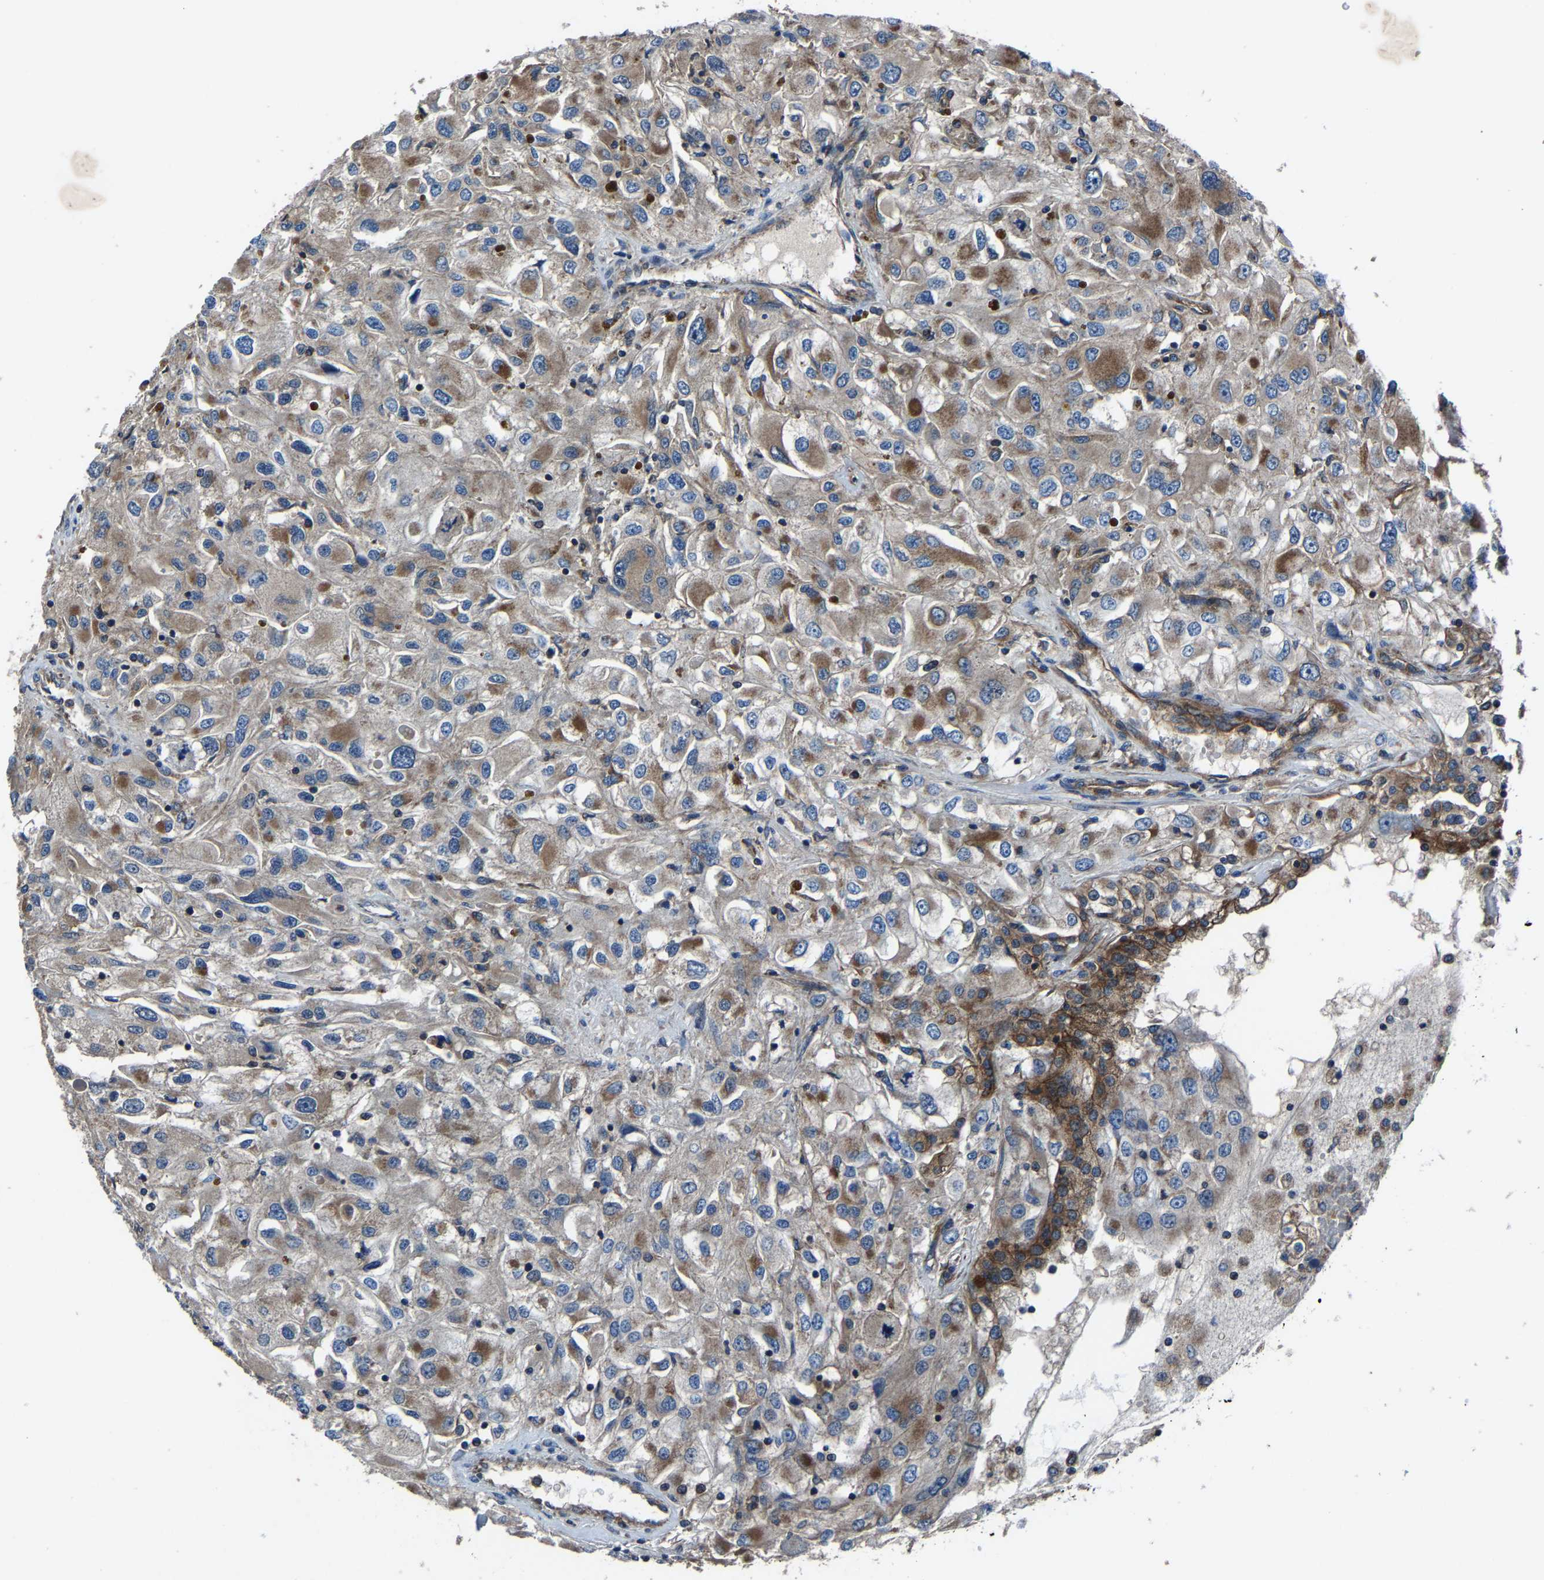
{"staining": {"intensity": "moderate", "quantity": "25%-75%", "location": "cytoplasmic/membranous"}, "tissue": "renal cancer", "cell_type": "Tumor cells", "image_type": "cancer", "snomed": [{"axis": "morphology", "description": "Adenocarcinoma, NOS"}, {"axis": "topography", "description": "Kidney"}], "caption": "Renal adenocarcinoma stained with IHC demonstrates moderate cytoplasmic/membranous staining in approximately 25%-75% of tumor cells.", "gene": "KIAA1958", "patient": {"sex": "female", "age": 52}}